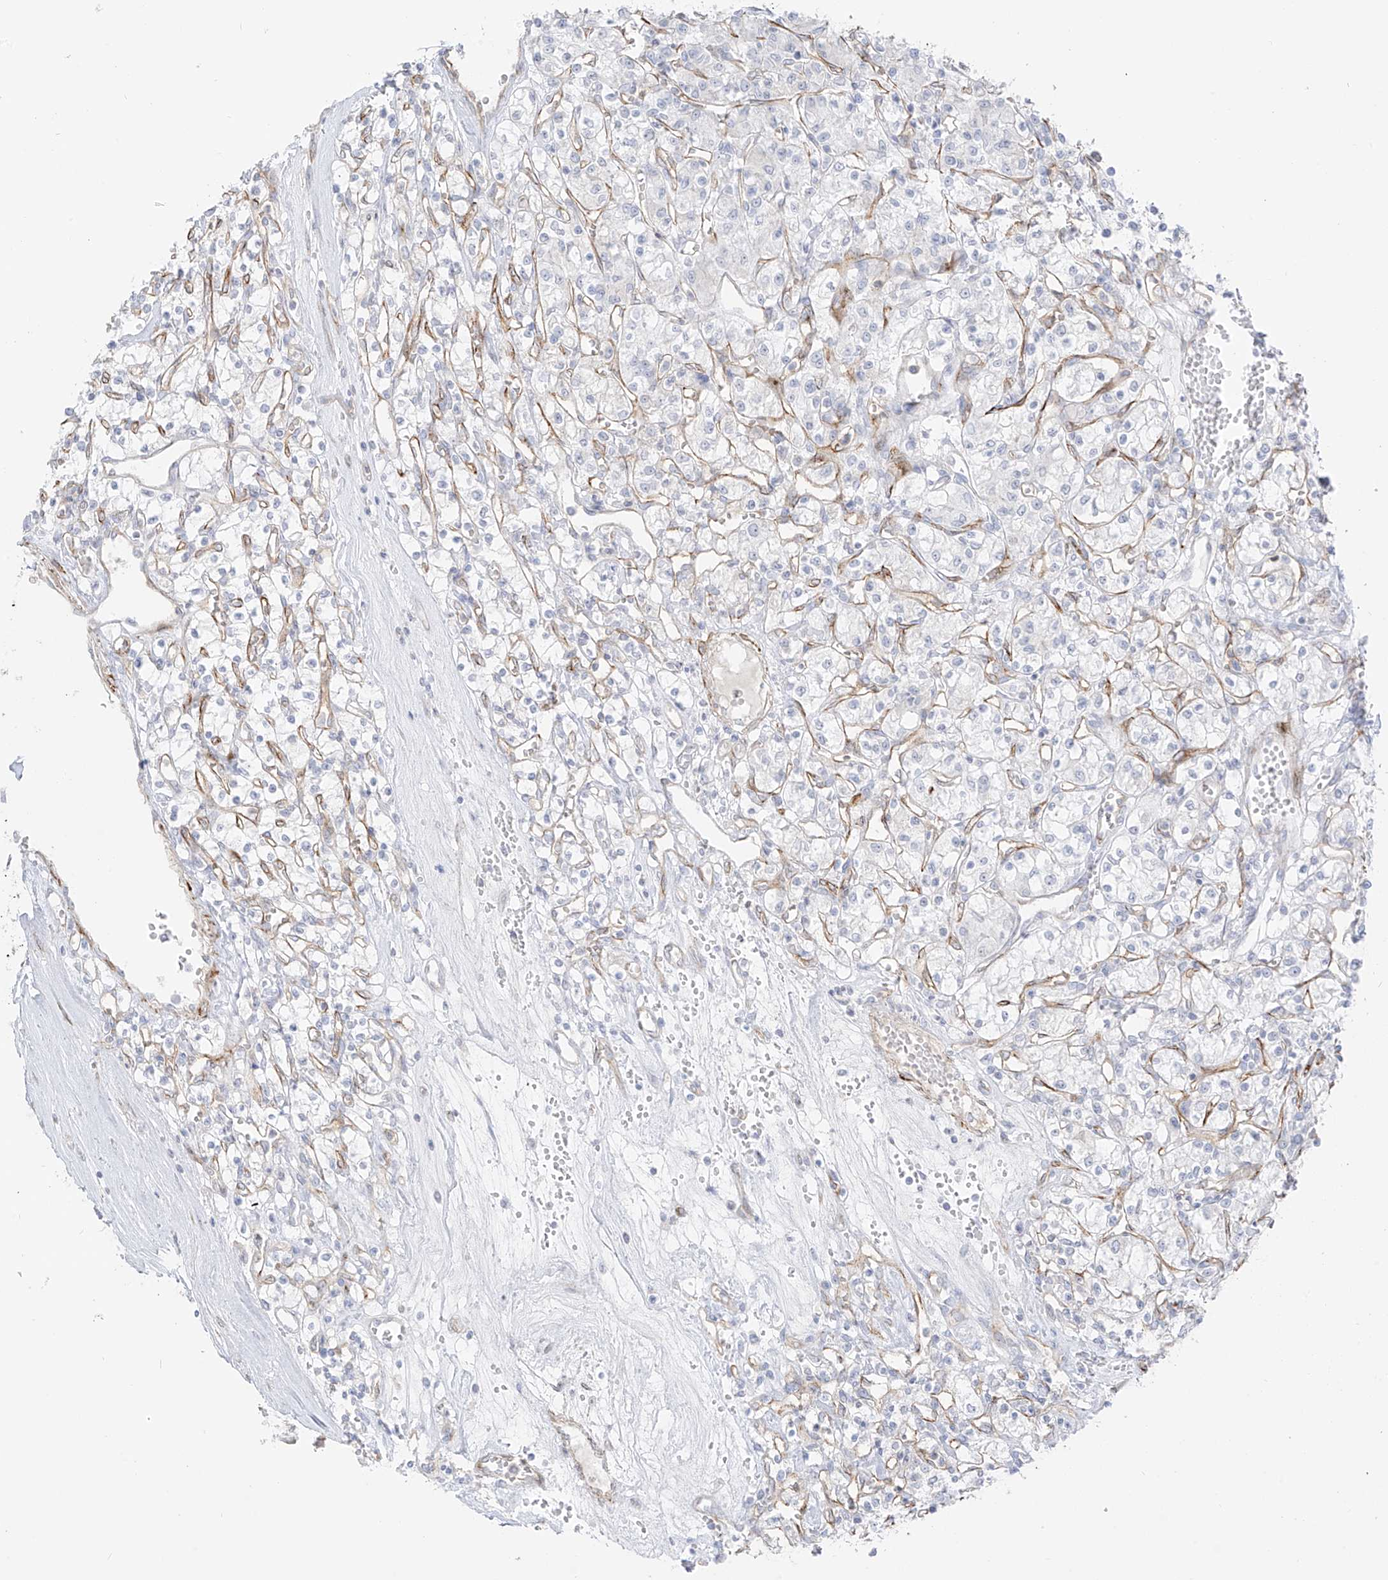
{"staining": {"intensity": "negative", "quantity": "none", "location": "none"}, "tissue": "renal cancer", "cell_type": "Tumor cells", "image_type": "cancer", "snomed": [{"axis": "morphology", "description": "Adenocarcinoma, NOS"}, {"axis": "topography", "description": "Kidney"}], "caption": "Renal cancer (adenocarcinoma) was stained to show a protein in brown. There is no significant positivity in tumor cells. (DAB (3,3'-diaminobenzidine) immunohistochemistry (IHC) visualized using brightfield microscopy, high magnification).", "gene": "C11orf87", "patient": {"sex": "female", "age": 59}}